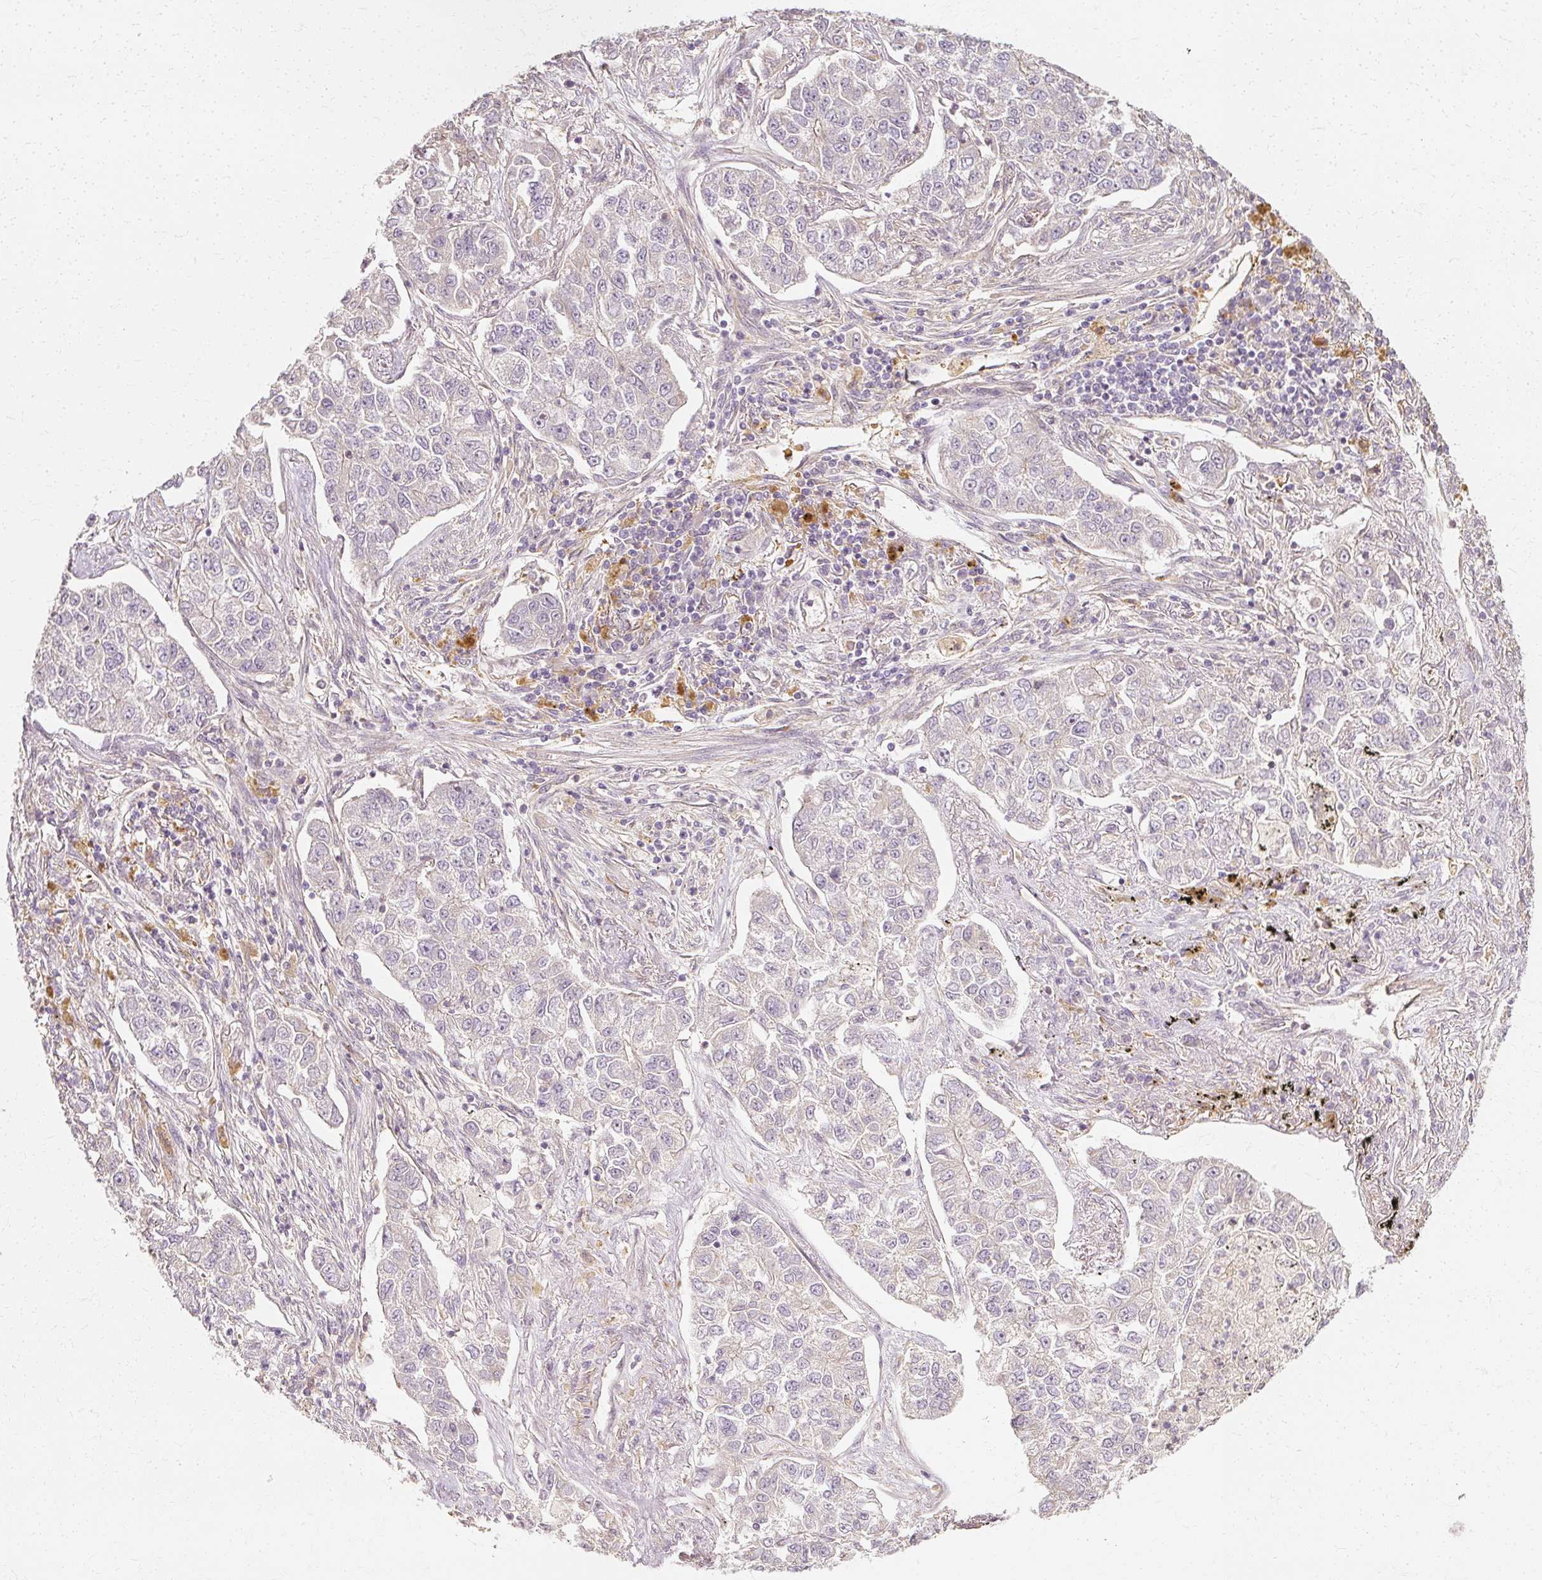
{"staining": {"intensity": "negative", "quantity": "none", "location": "none"}, "tissue": "lung cancer", "cell_type": "Tumor cells", "image_type": "cancer", "snomed": [{"axis": "morphology", "description": "Adenocarcinoma, NOS"}, {"axis": "topography", "description": "Lung"}], "caption": "Tumor cells show no significant positivity in lung adenocarcinoma.", "gene": "GNAQ", "patient": {"sex": "male", "age": 49}}